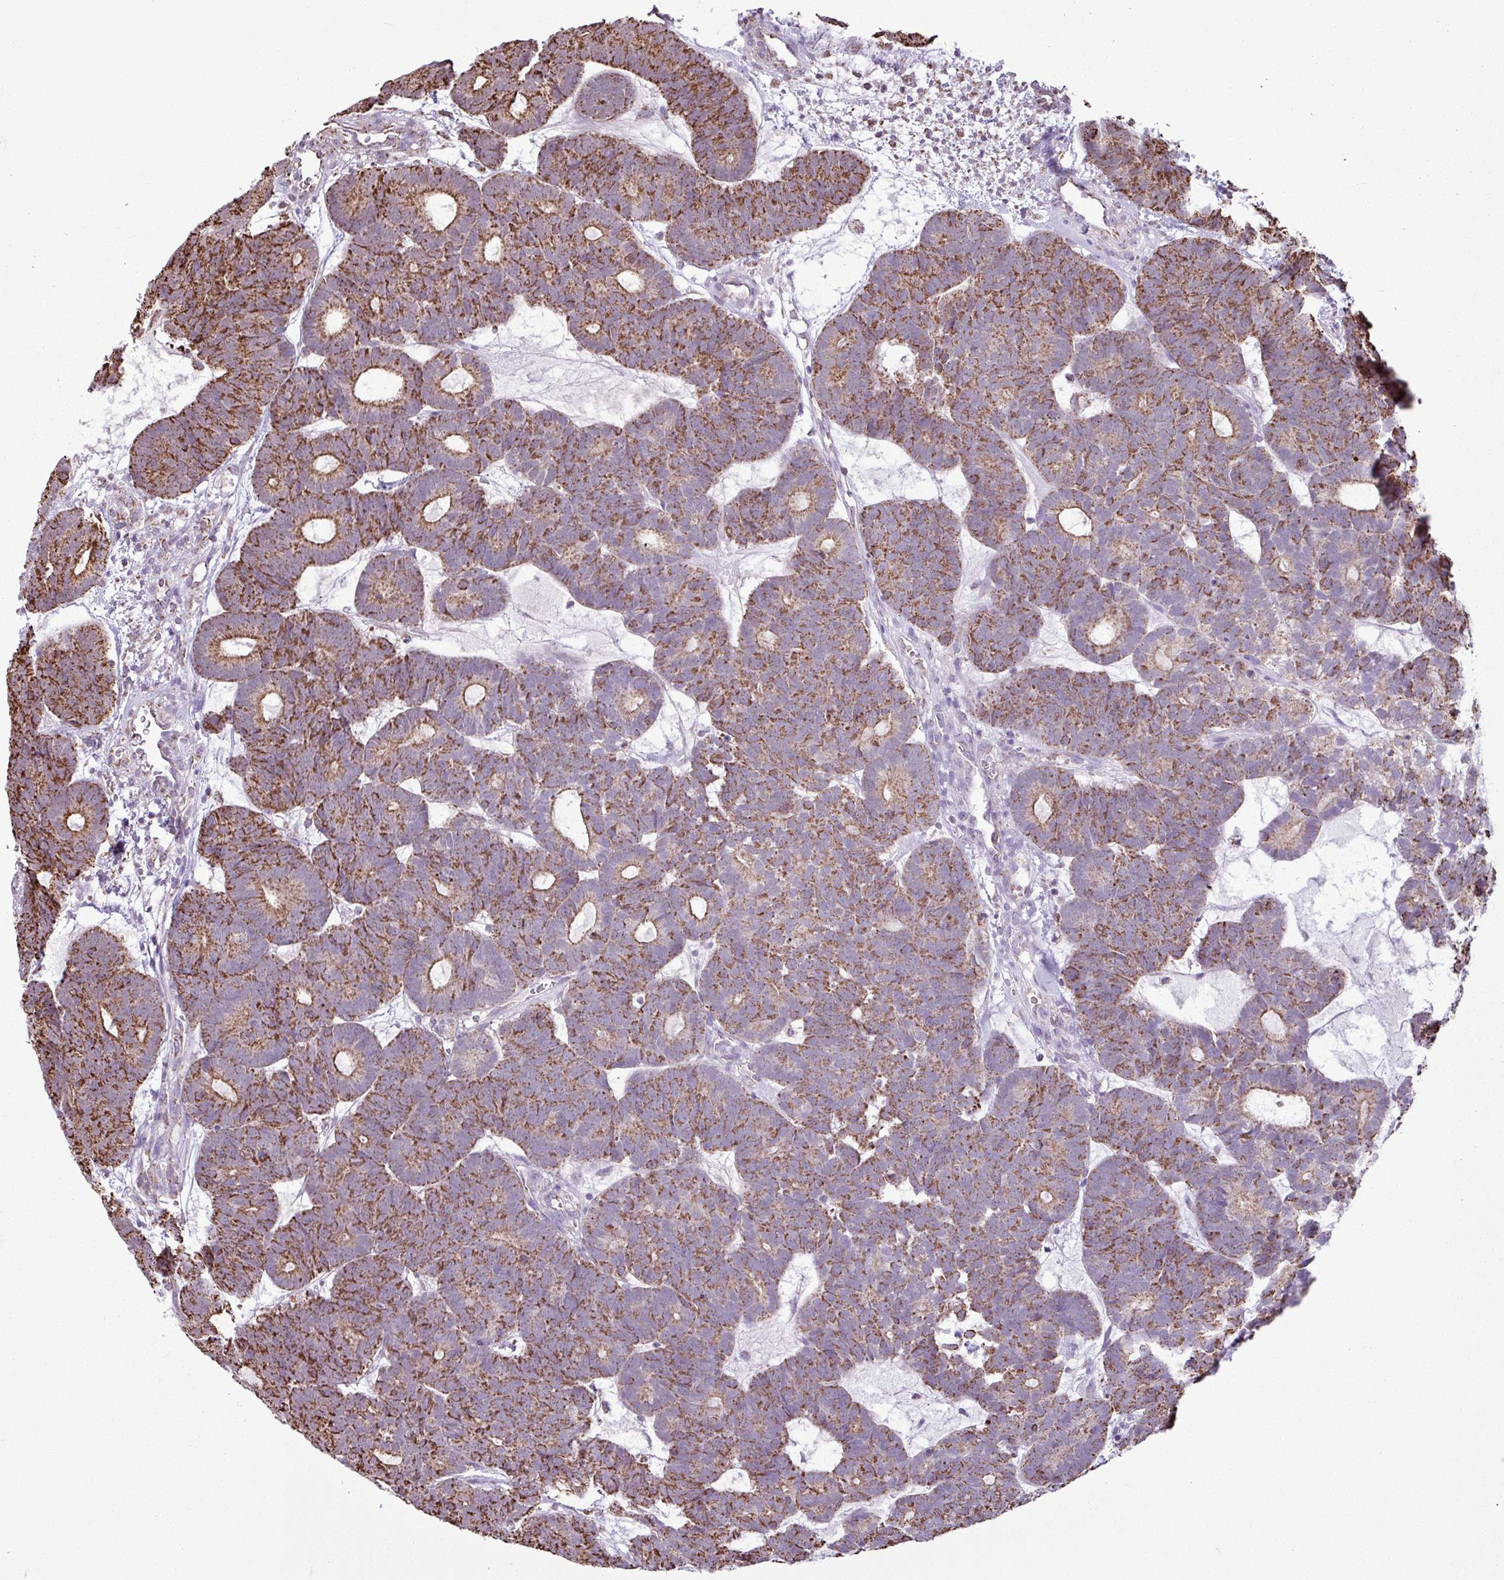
{"staining": {"intensity": "strong", "quantity": ">75%", "location": "cytoplasmic/membranous"}, "tissue": "head and neck cancer", "cell_type": "Tumor cells", "image_type": "cancer", "snomed": [{"axis": "morphology", "description": "Adenocarcinoma, NOS"}, {"axis": "topography", "description": "Head-Neck"}], "caption": "Immunohistochemistry (IHC) of head and neck cancer shows high levels of strong cytoplasmic/membranous expression in about >75% of tumor cells.", "gene": "ALG8", "patient": {"sex": "female", "age": 81}}